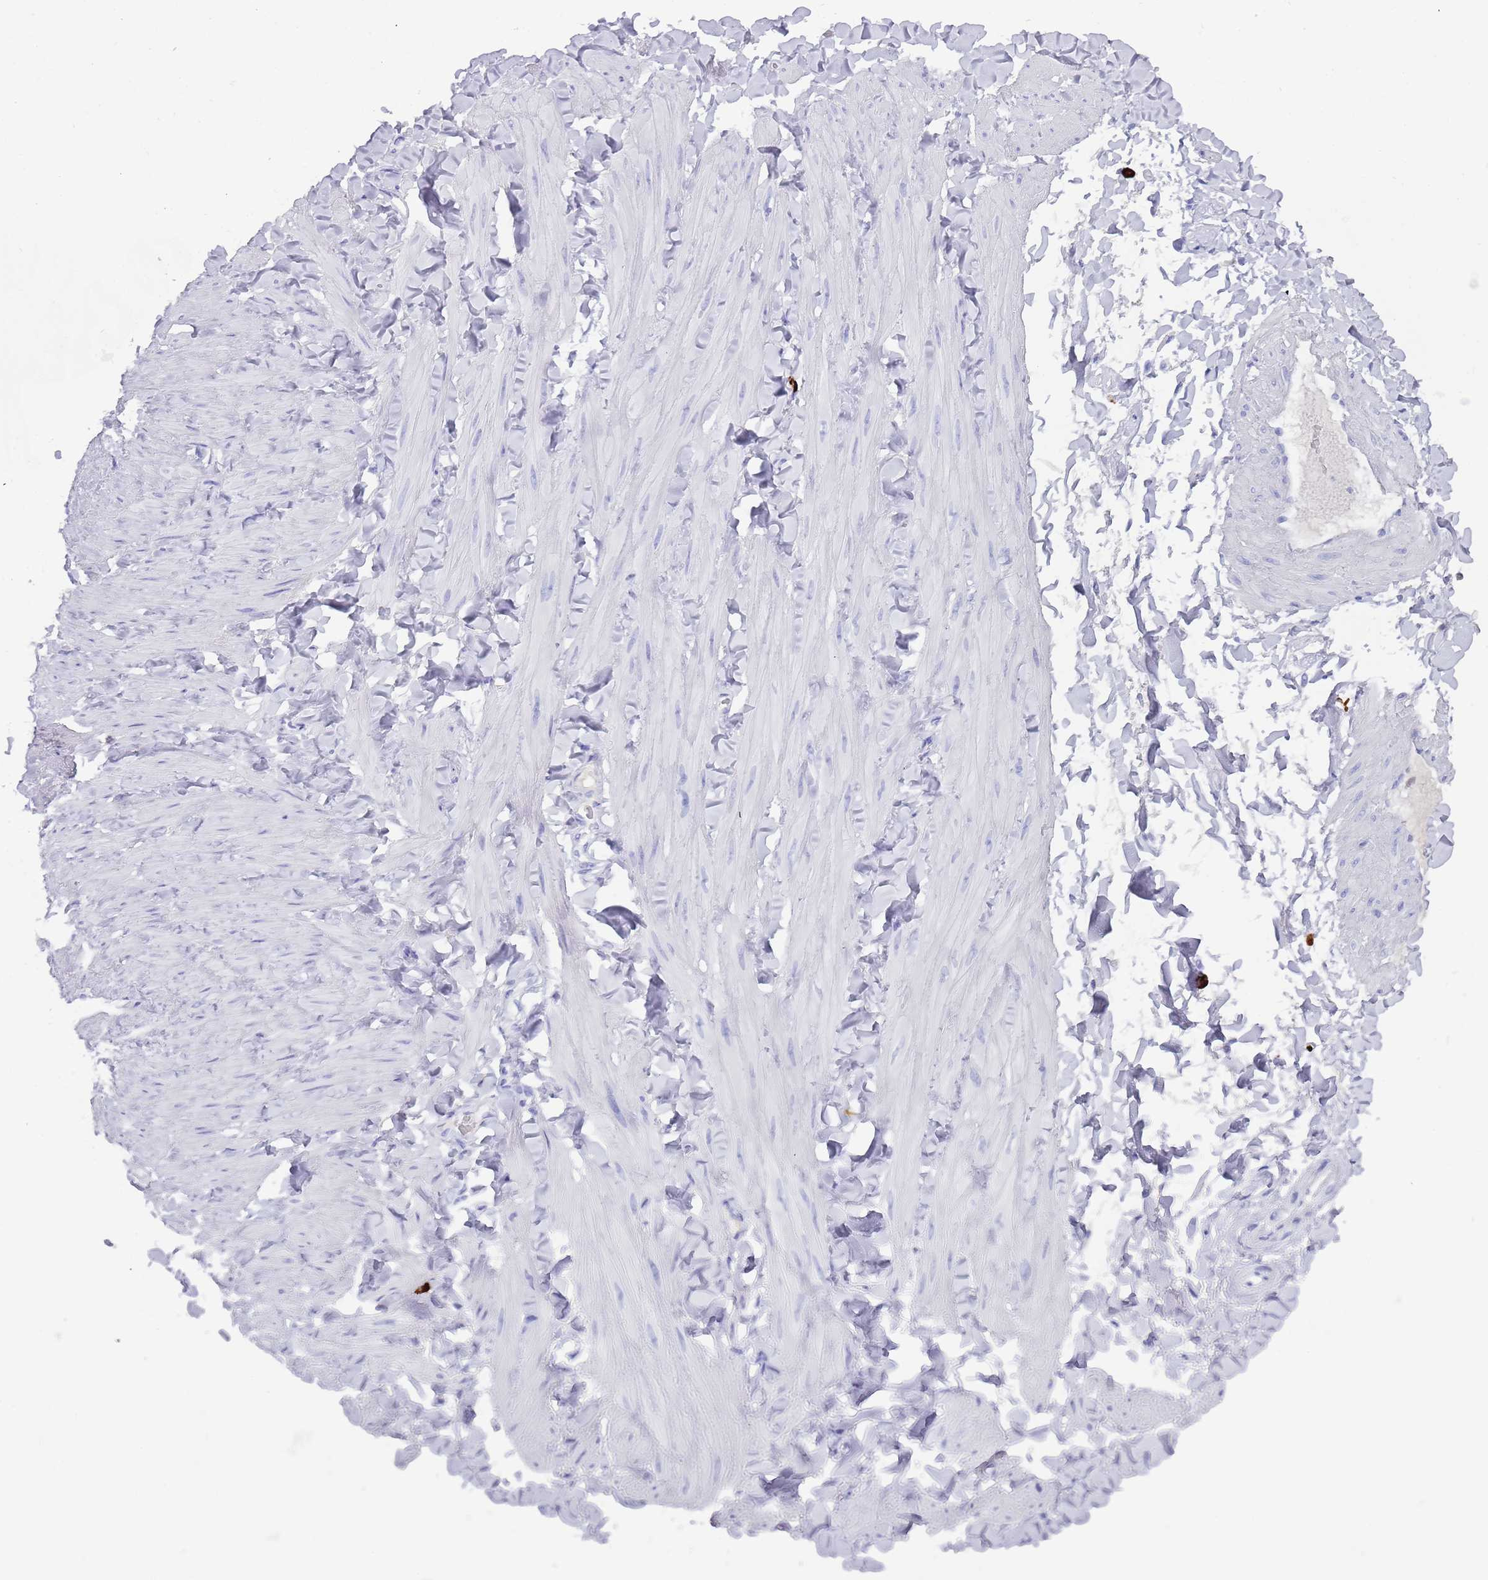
{"staining": {"intensity": "negative", "quantity": "none", "location": "none"}, "tissue": "adipose tissue", "cell_type": "Adipocytes", "image_type": "normal", "snomed": [{"axis": "morphology", "description": "Normal tissue, NOS"}, {"axis": "topography", "description": "Adipose tissue"}, {"axis": "topography", "description": "Vascular tissue"}, {"axis": "topography", "description": "Peripheral nerve tissue"}], "caption": "An image of adipose tissue stained for a protein demonstrates no brown staining in adipocytes. (DAB immunohistochemistry, high magnification).", "gene": "MYADML2", "patient": {"sex": "male", "age": 25}}